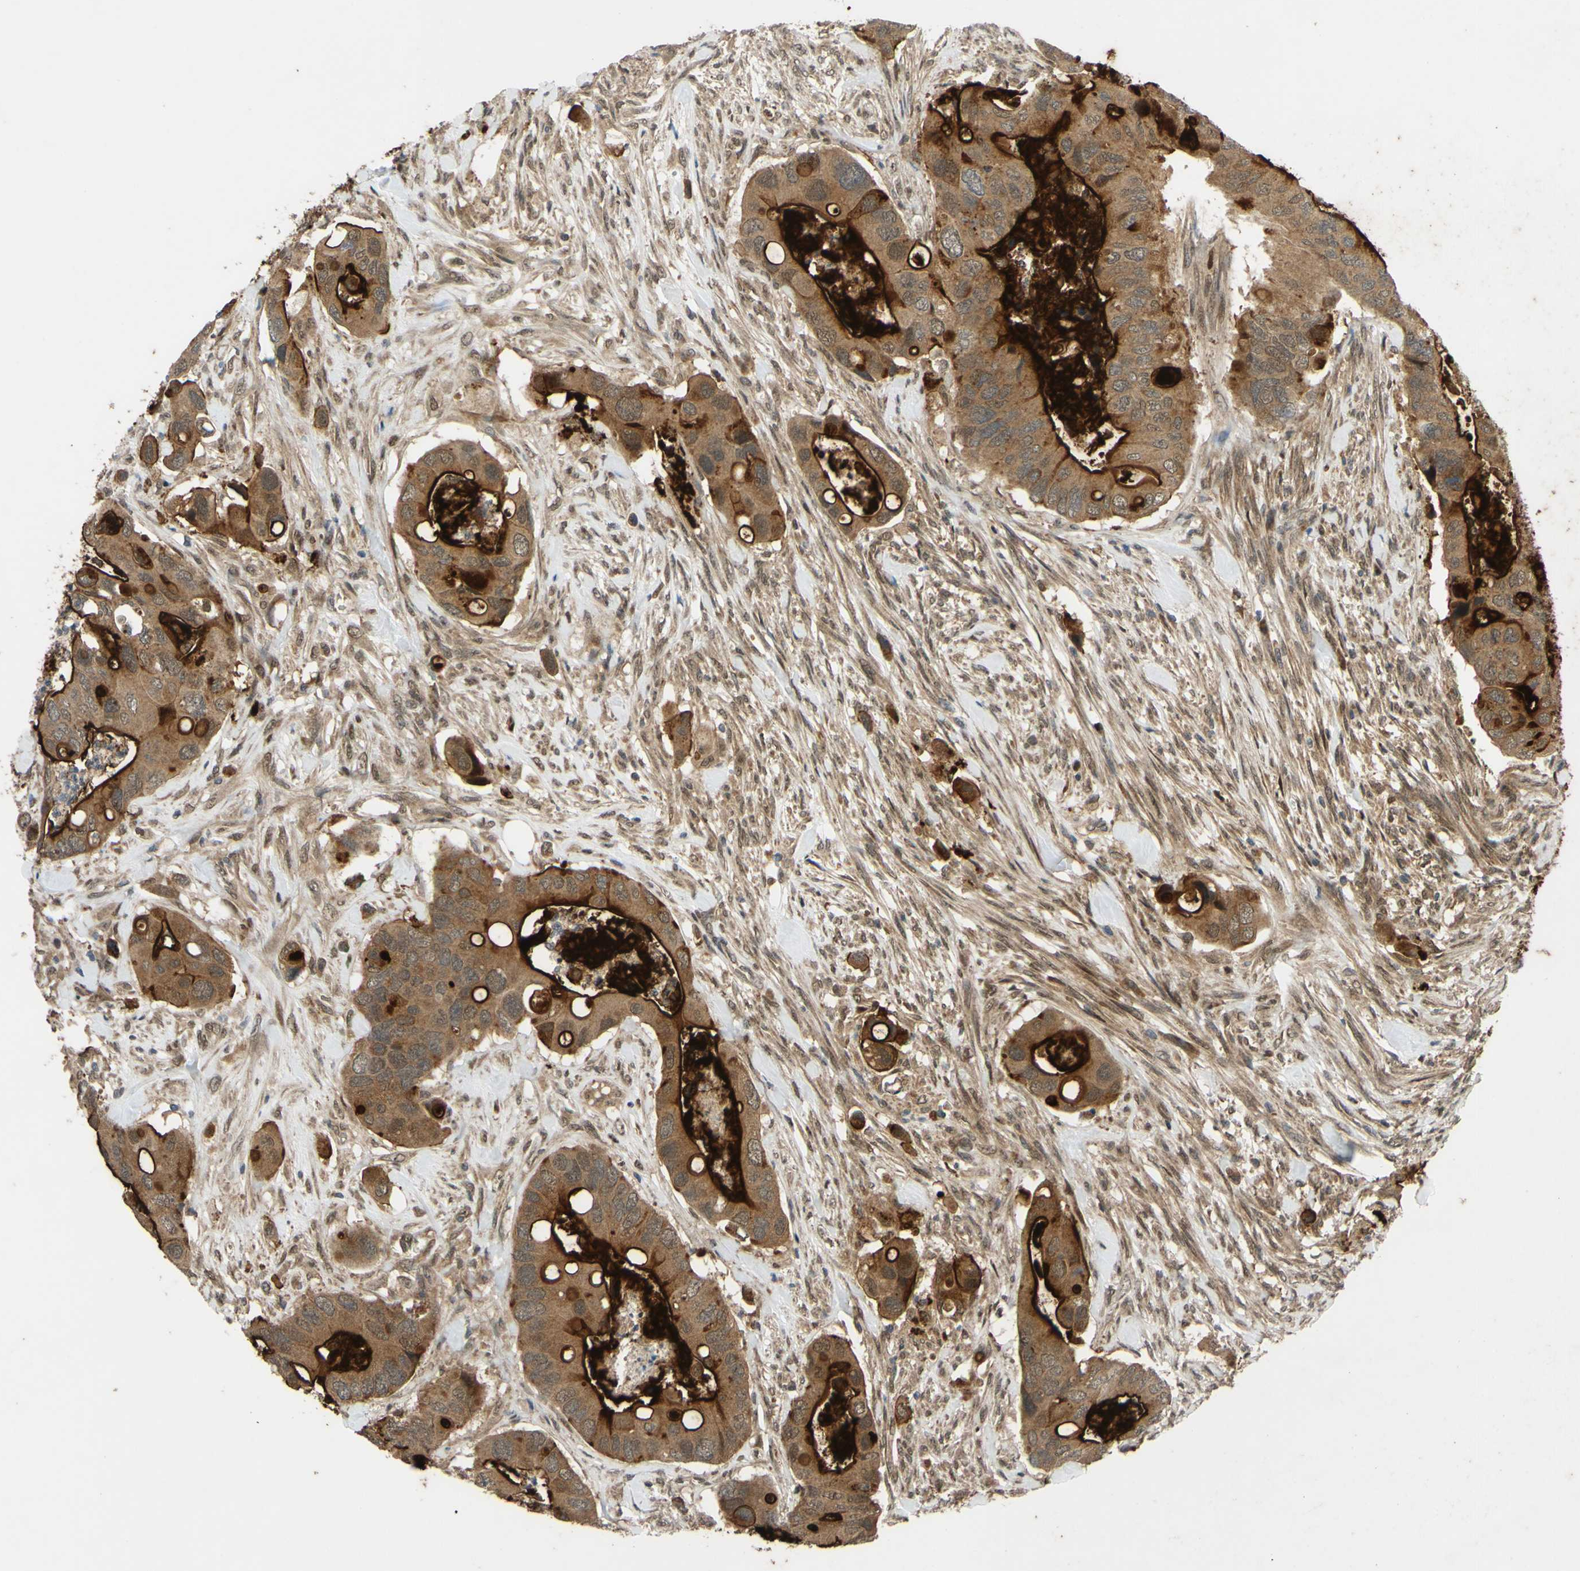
{"staining": {"intensity": "strong", "quantity": ">75%", "location": "cytoplasmic/membranous"}, "tissue": "colorectal cancer", "cell_type": "Tumor cells", "image_type": "cancer", "snomed": [{"axis": "morphology", "description": "Adenocarcinoma, NOS"}, {"axis": "topography", "description": "Rectum"}], "caption": "Protein expression analysis of colorectal cancer (adenocarcinoma) displays strong cytoplasmic/membranous staining in about >75% of tumor cells.", "gene": "ABCC8", "patient": {"sex": "female", "age": 57}}